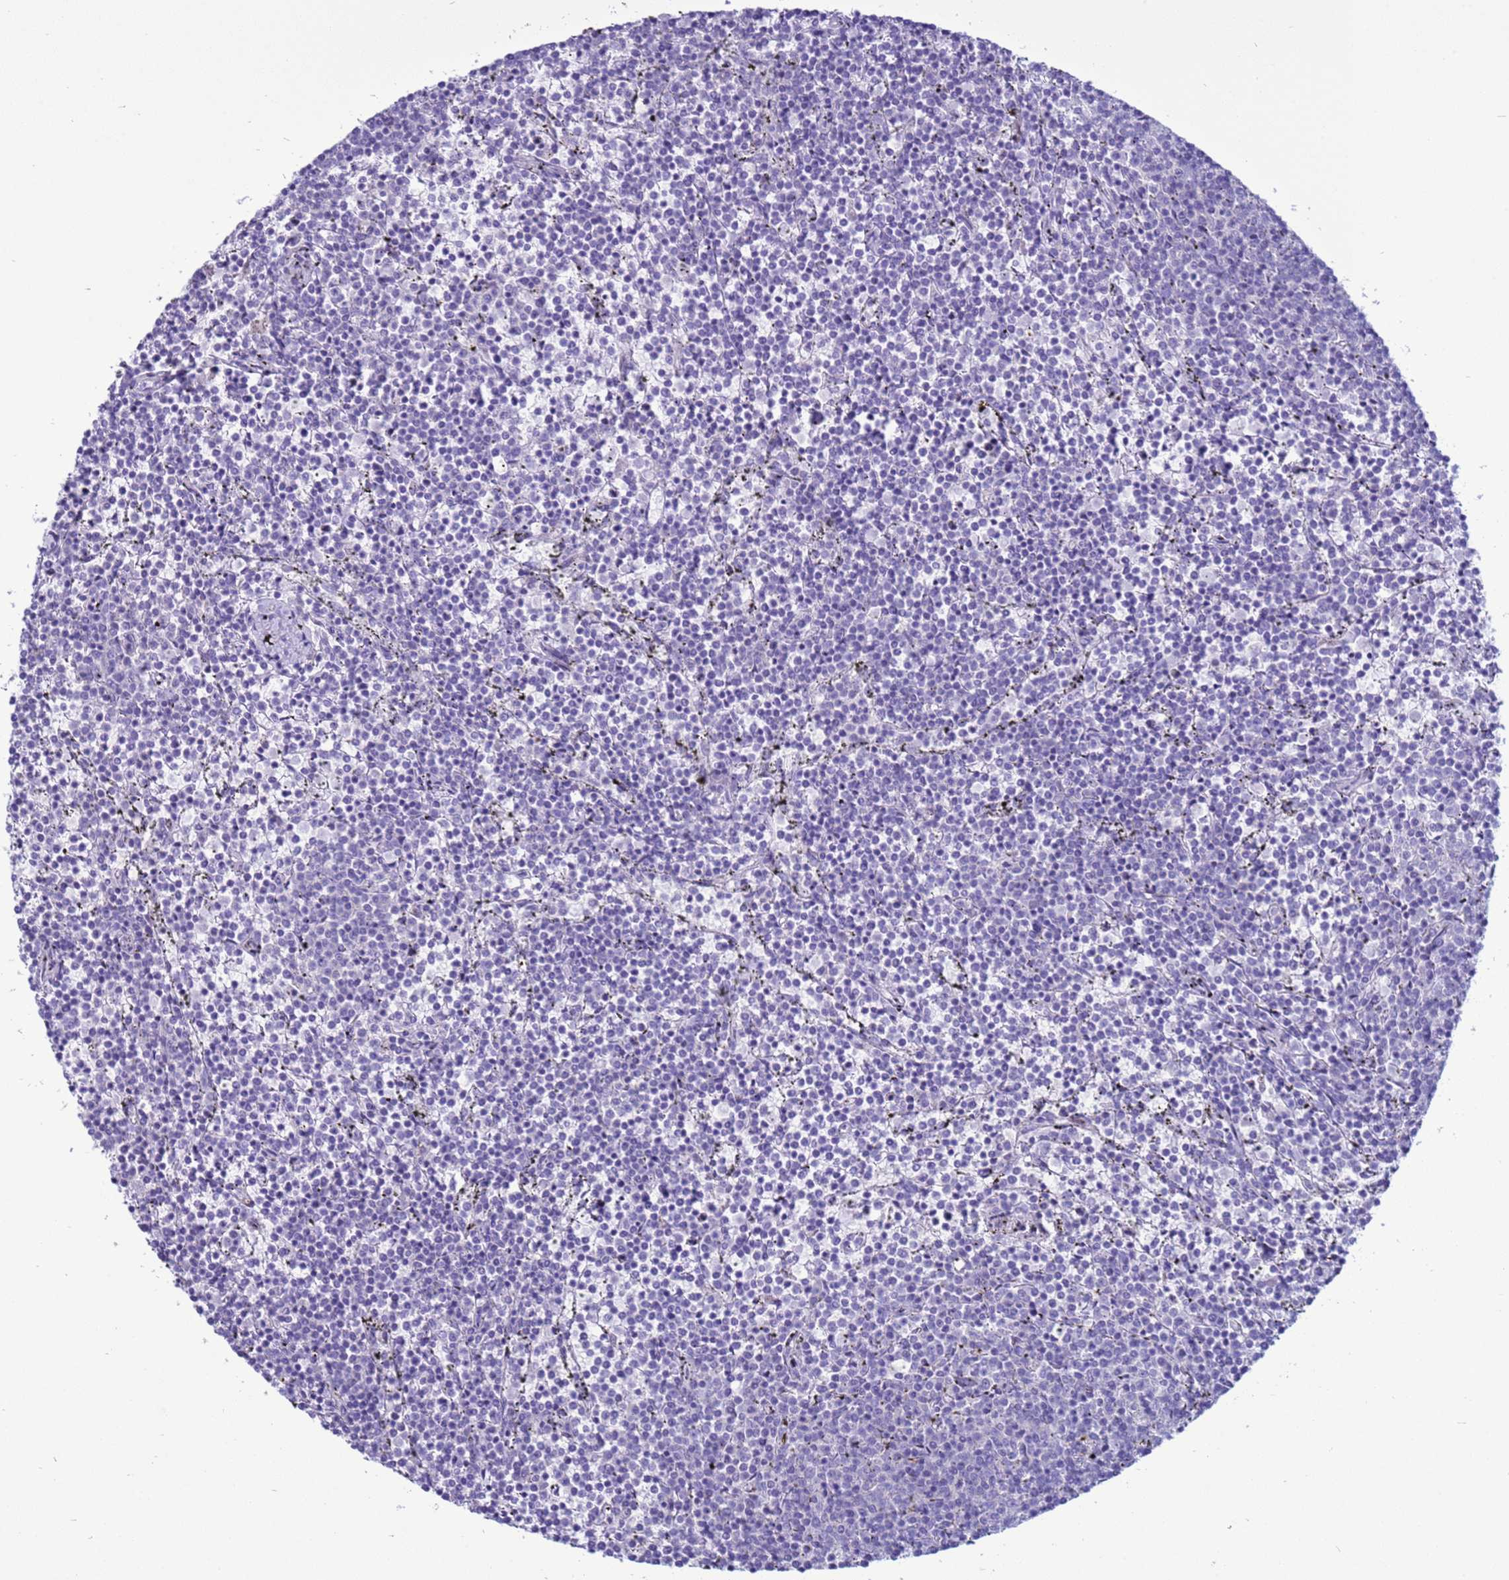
{"staining": {"intensity": "negative", "quantity": "none", "location": "none"}, "tissue": "lymphoma", "cell_type": "Tumor cells", "image_type": "cancer", "snomed": [{"axis": "morphology", "description": "Malignant lymphoma, non-Hodgkin's type, Low grade"}, {"axis": "topography", "description": "Spleen"}], "caption": "The image demonstrates no significant positivity in tumor cells of lymphoma.", "gene": "CST4", "patient": {"sex": "female", "age": 50}}